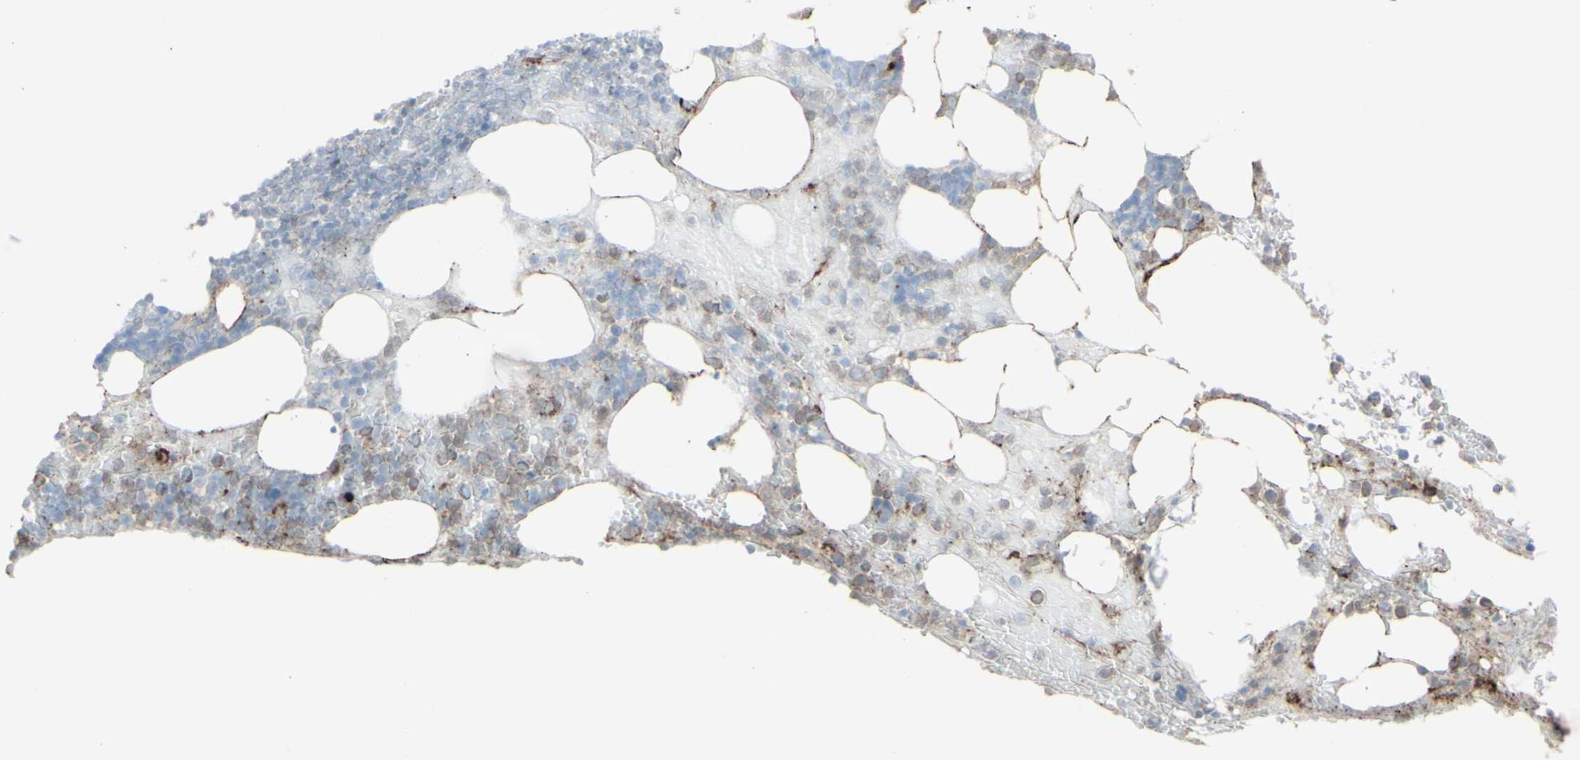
{"staining": {"intensity": "weak", "quantity": "25%-75%", "location": "cytoplasmic/membranous"}, "tissue": "bone marrow", "cell_type": "Hematopoietic cells", "image_type": "normal", "snomed": [{"axis": "morphology", "description": "Normal tissue, NOS"}, {"axis": "topography", "description": "Bone marrow"}], "caption": "Immunohistochemical staining of benign bone marrow reveals low levels of weak cytoplasmic/membranous positivity in about 25%-75% of hematopoietic cells.", "gene": "GJA1", "patient": {"sex": "female", "age": 73}}